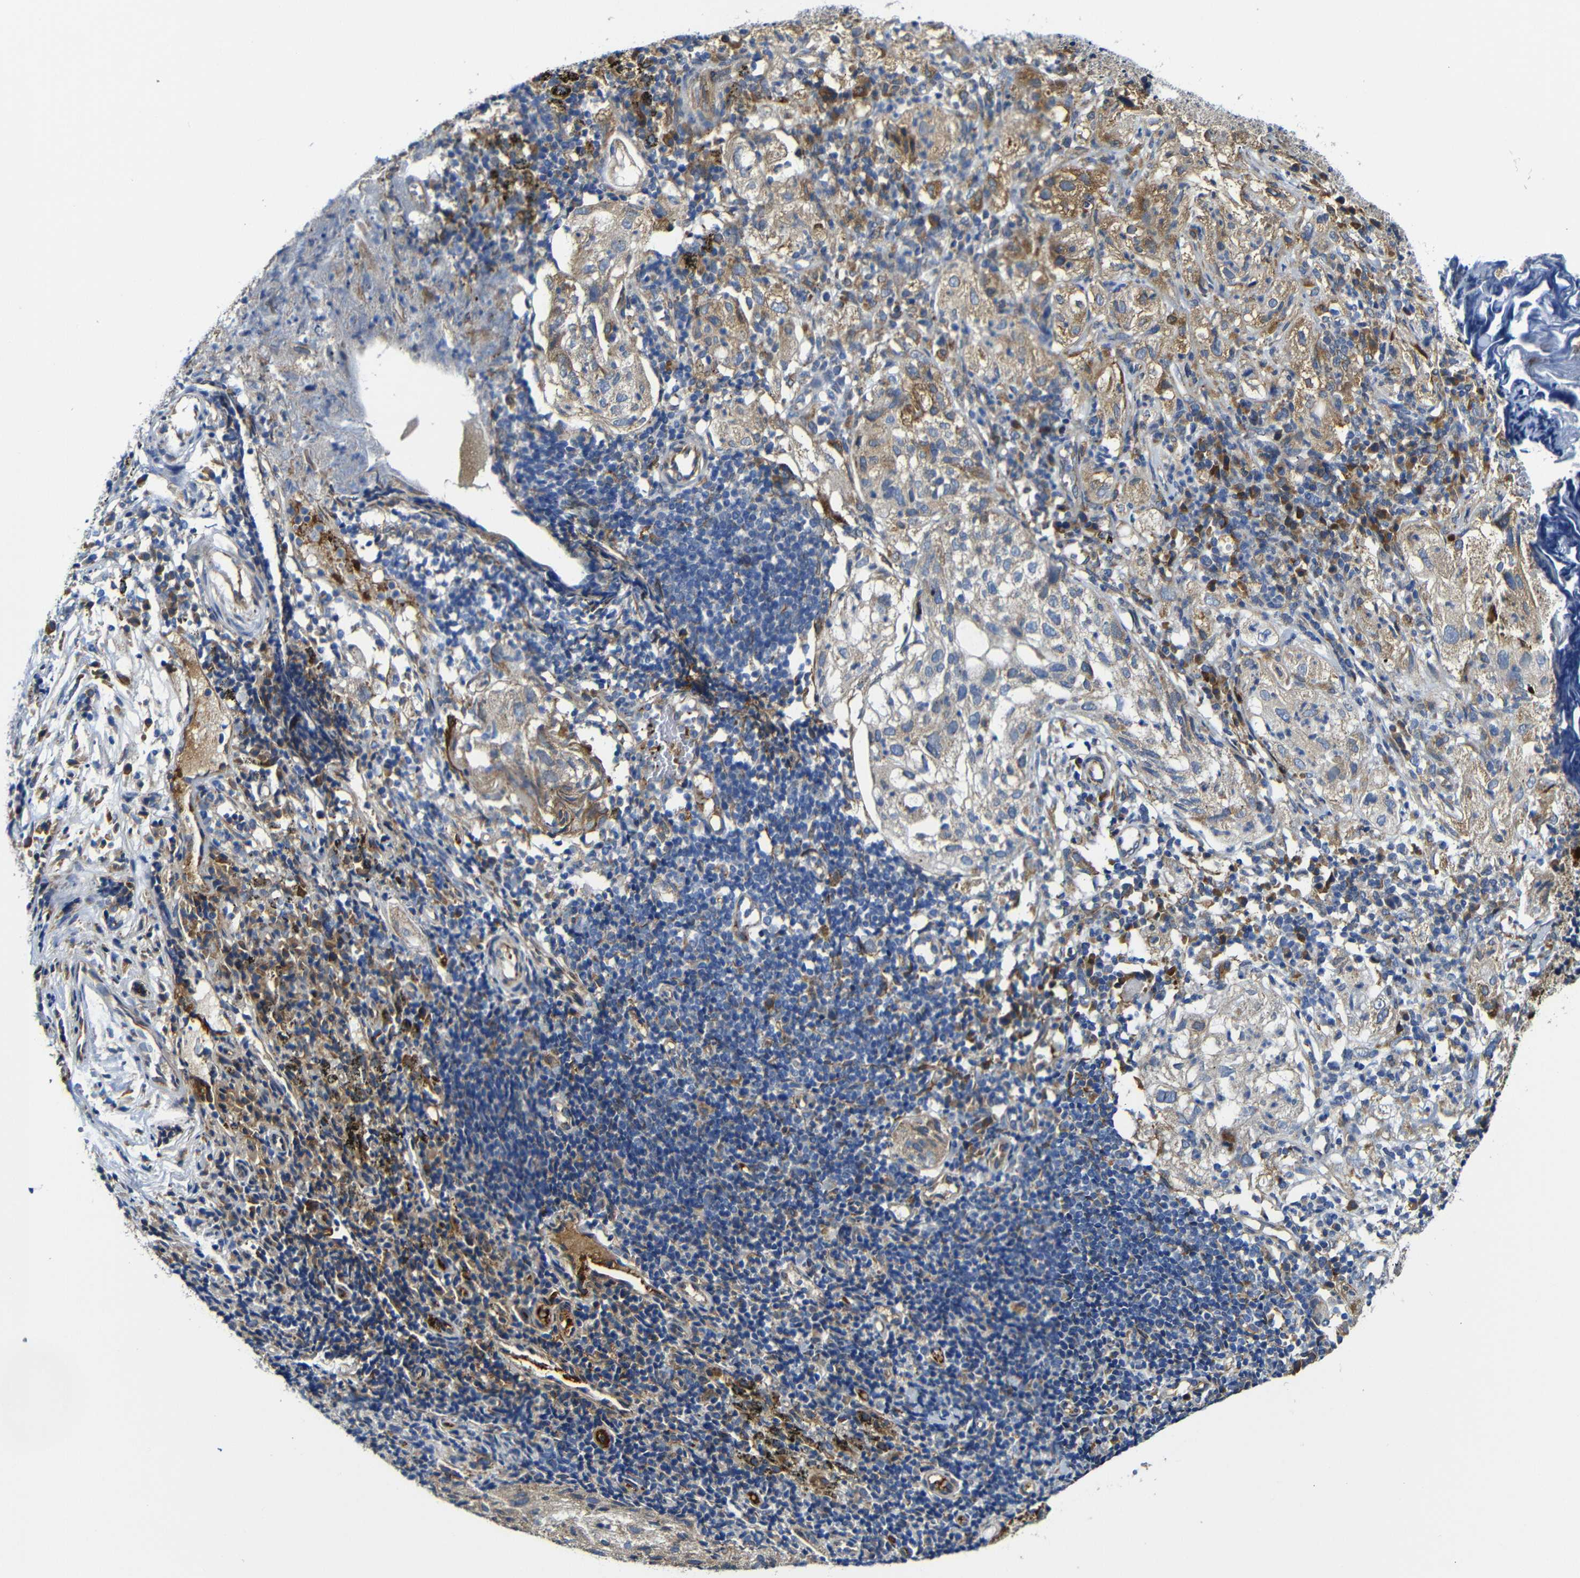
{"staining": {"intensity": "negative", "quantity": "none", "location": "none"}, "tissue": "lung cancer", "cell_type": "Tumor cells", "image_type": "cancer", "snomed": [{"axis": "morphology", "description": "Inflammation, NOS"}, {"axis": "morphology", "description": "Squamous cell carcinoma, NOS"}, {"axis": "topography", "description": "Lymph node"}, {"axis": "topography", "description": "Soft tissue"}, {"axis": "topography", "description": "Lung"}], "caption": "Lung cancer stained for a protein using immunohistochemistry shows no expression tumor cells.", "gene": "CLCC1", "patient": {"sex": "male", "age": 66}}